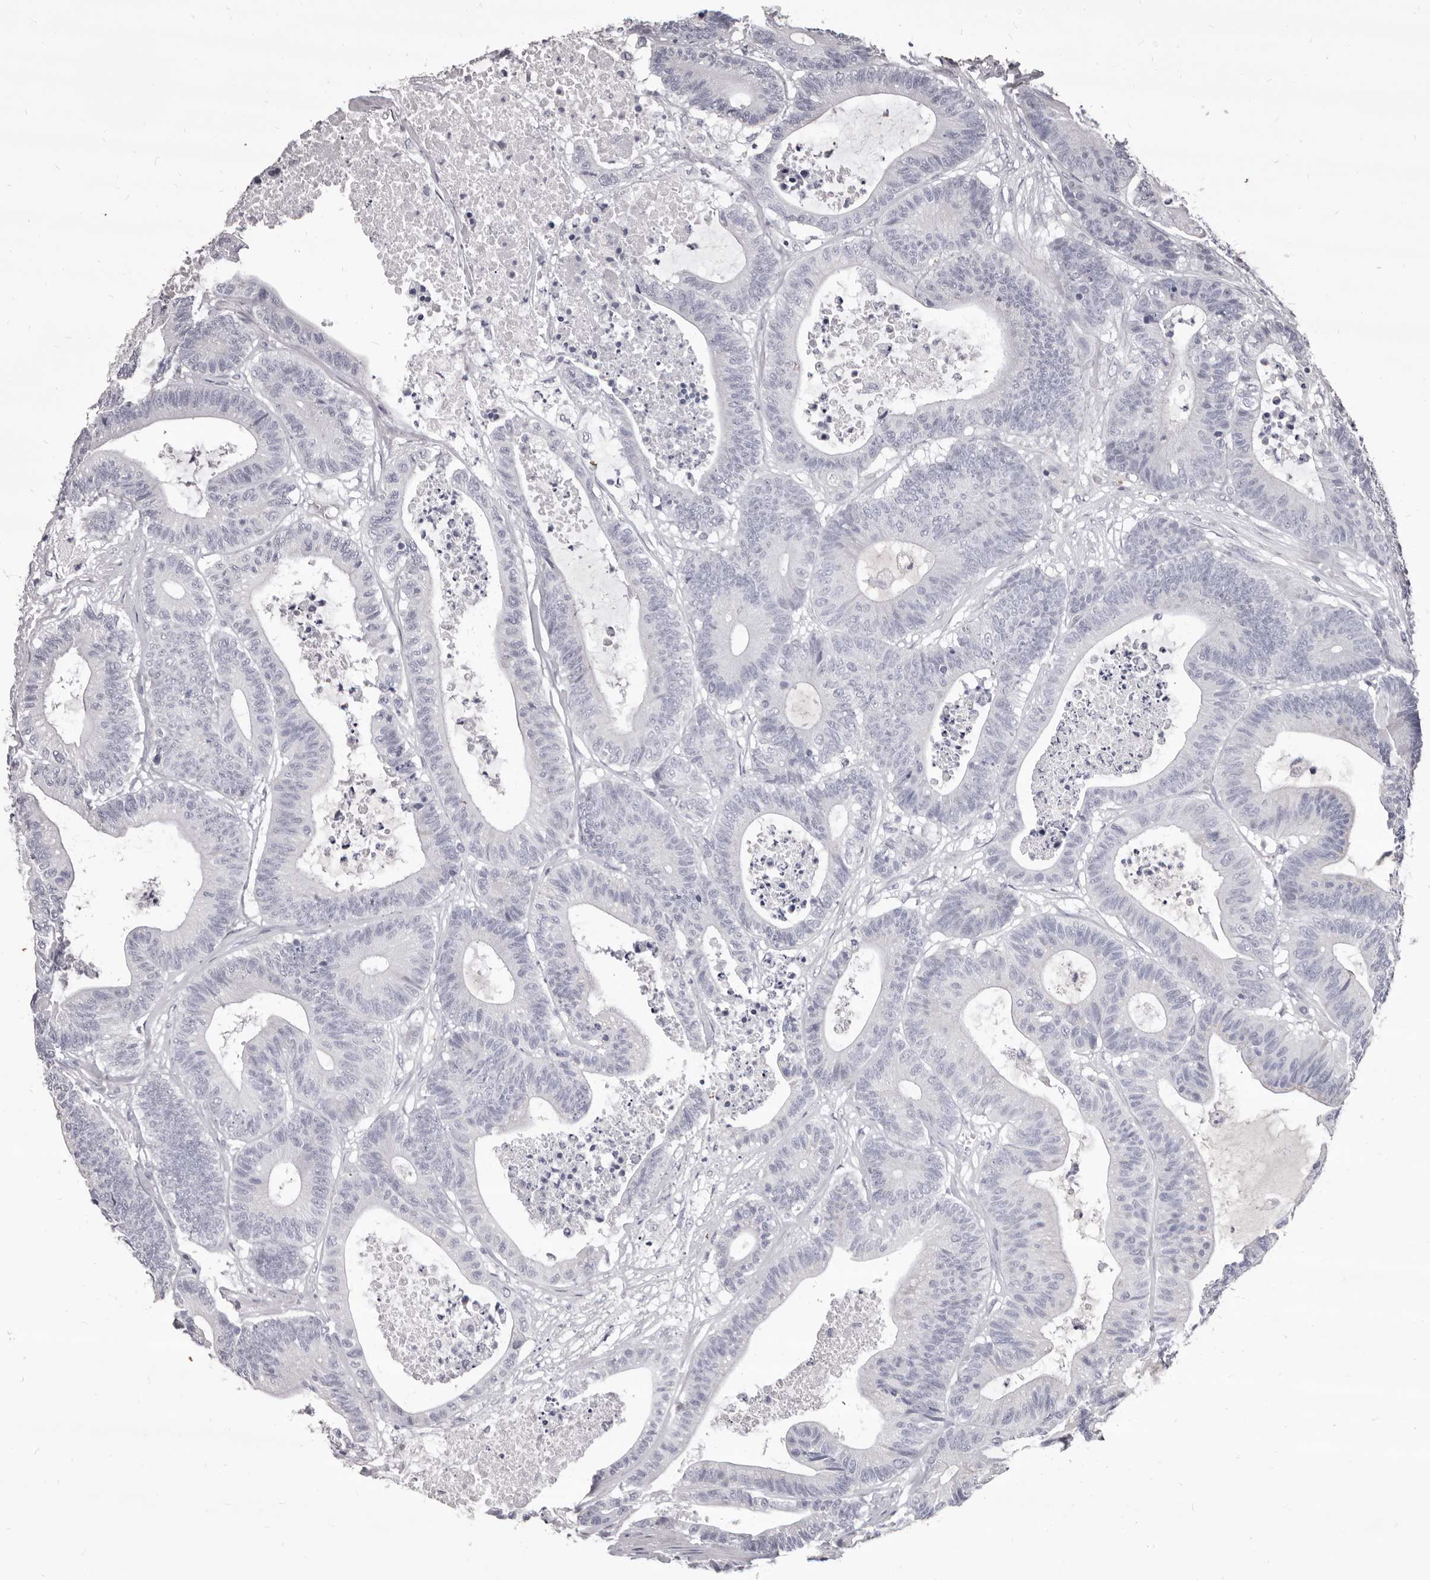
{"staining": {"intensity": "negative", "quantity": "none", "location": "none"}, "tissue": "colorectal cancer", "cell_type": "Tumor cells", "image_type": "cancer", "snomed": [{"axis": "morphology", "description": "Adenocarcinoma, NOS"}, {"axis": "topography", "description": "Colon"}], "caption": "IHC histopathology image of colorectal adenocarcinoma stained for a protein (brown), which displays no staining in tumor cells.", "gene": "GZMH", "patient": {"sex": "female", "age": 84}}